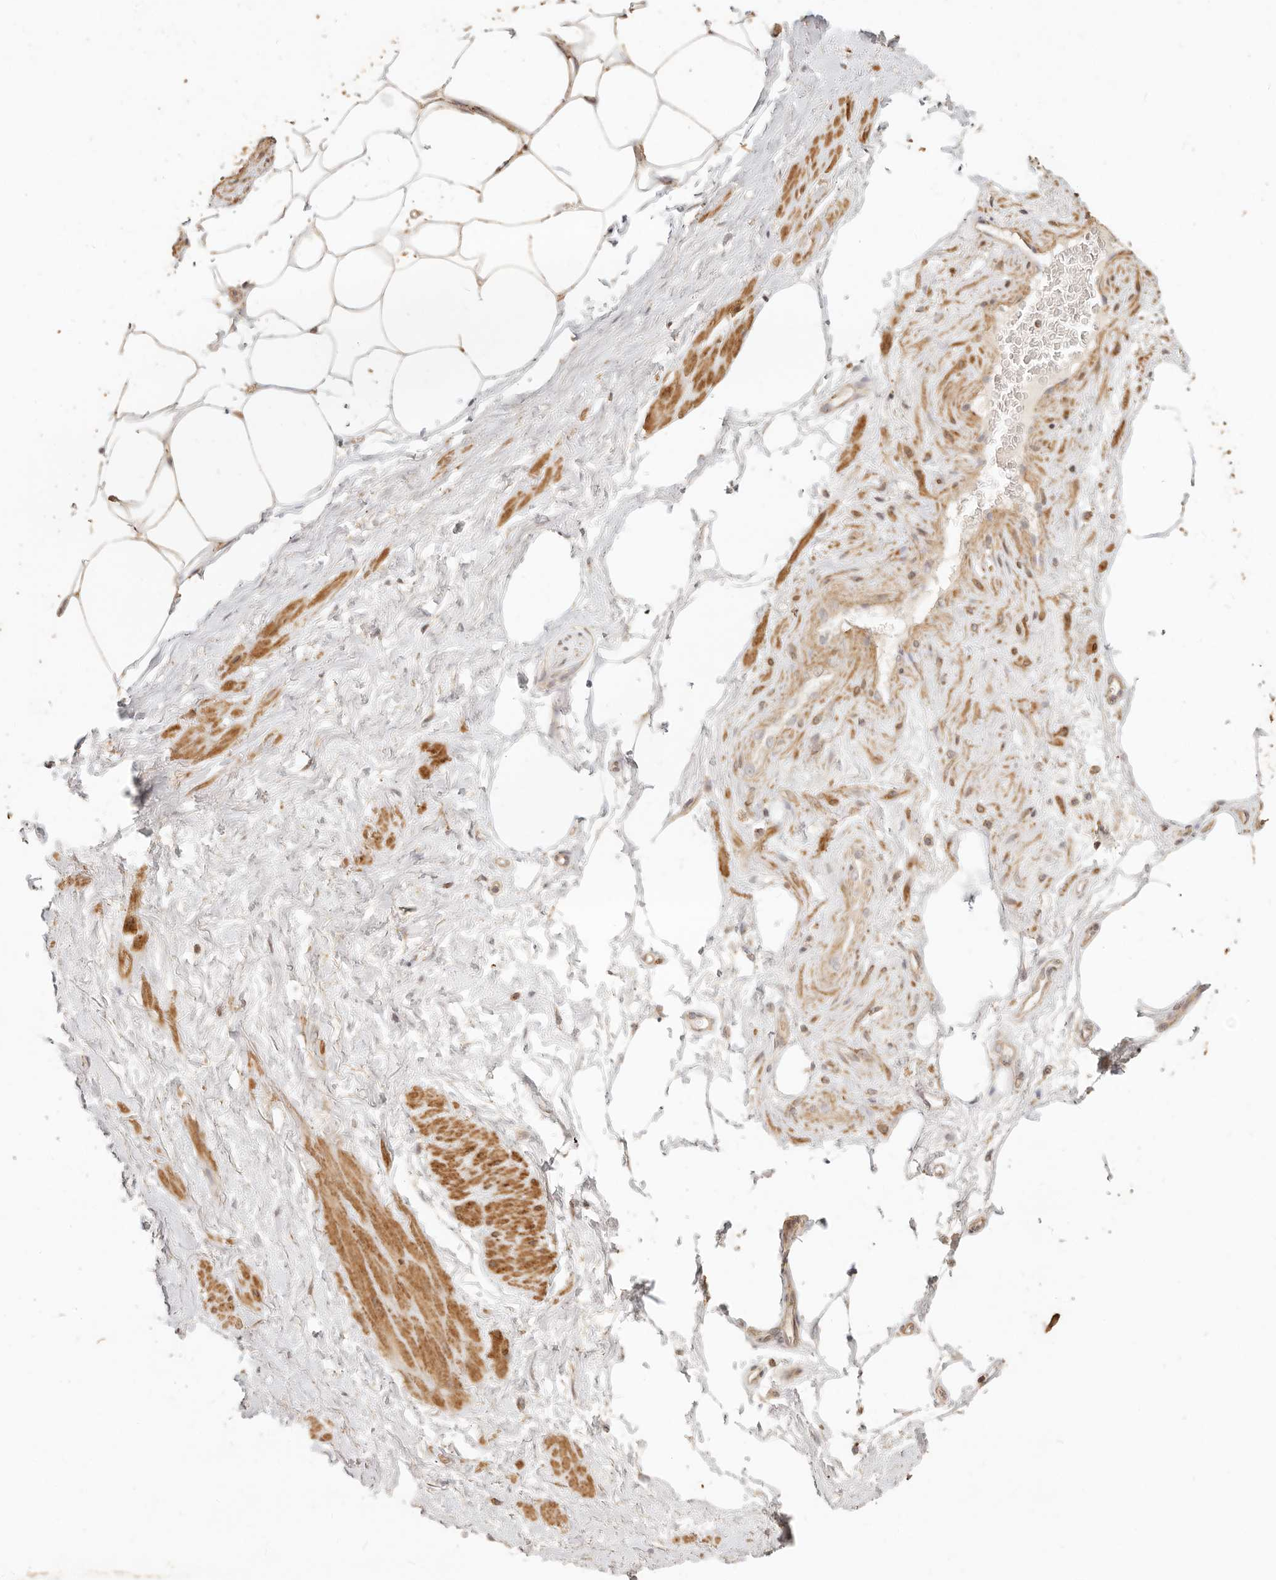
{"staining": {"intensity": "moderate", "quantity": ">75%", "location": "cytoplasmic/membranous,nuclear"}, "tissue": "adipose tissue", "cell_type": "Adipocytes", "image_type": "normal", "snomed": [{"axis": "morphology", "description": "Normal tissue, NOS"}, {"axis": "morphology", "description": "Adenocarcinoma, Low grade"}, {"axis": "topography", "description": "Prostate"}, {"axis": "topography", "description": "Peripheral nerve tissue"}], "caption": "Immunohistochemistry of benign human adipose tissue demonstrates medium levels of moderate cytoplasmic/membranous,nuclear expression in about >75% of adipocytes.", "gene": "PTPN22", "patient": {"sex": "male", "age": 63}}